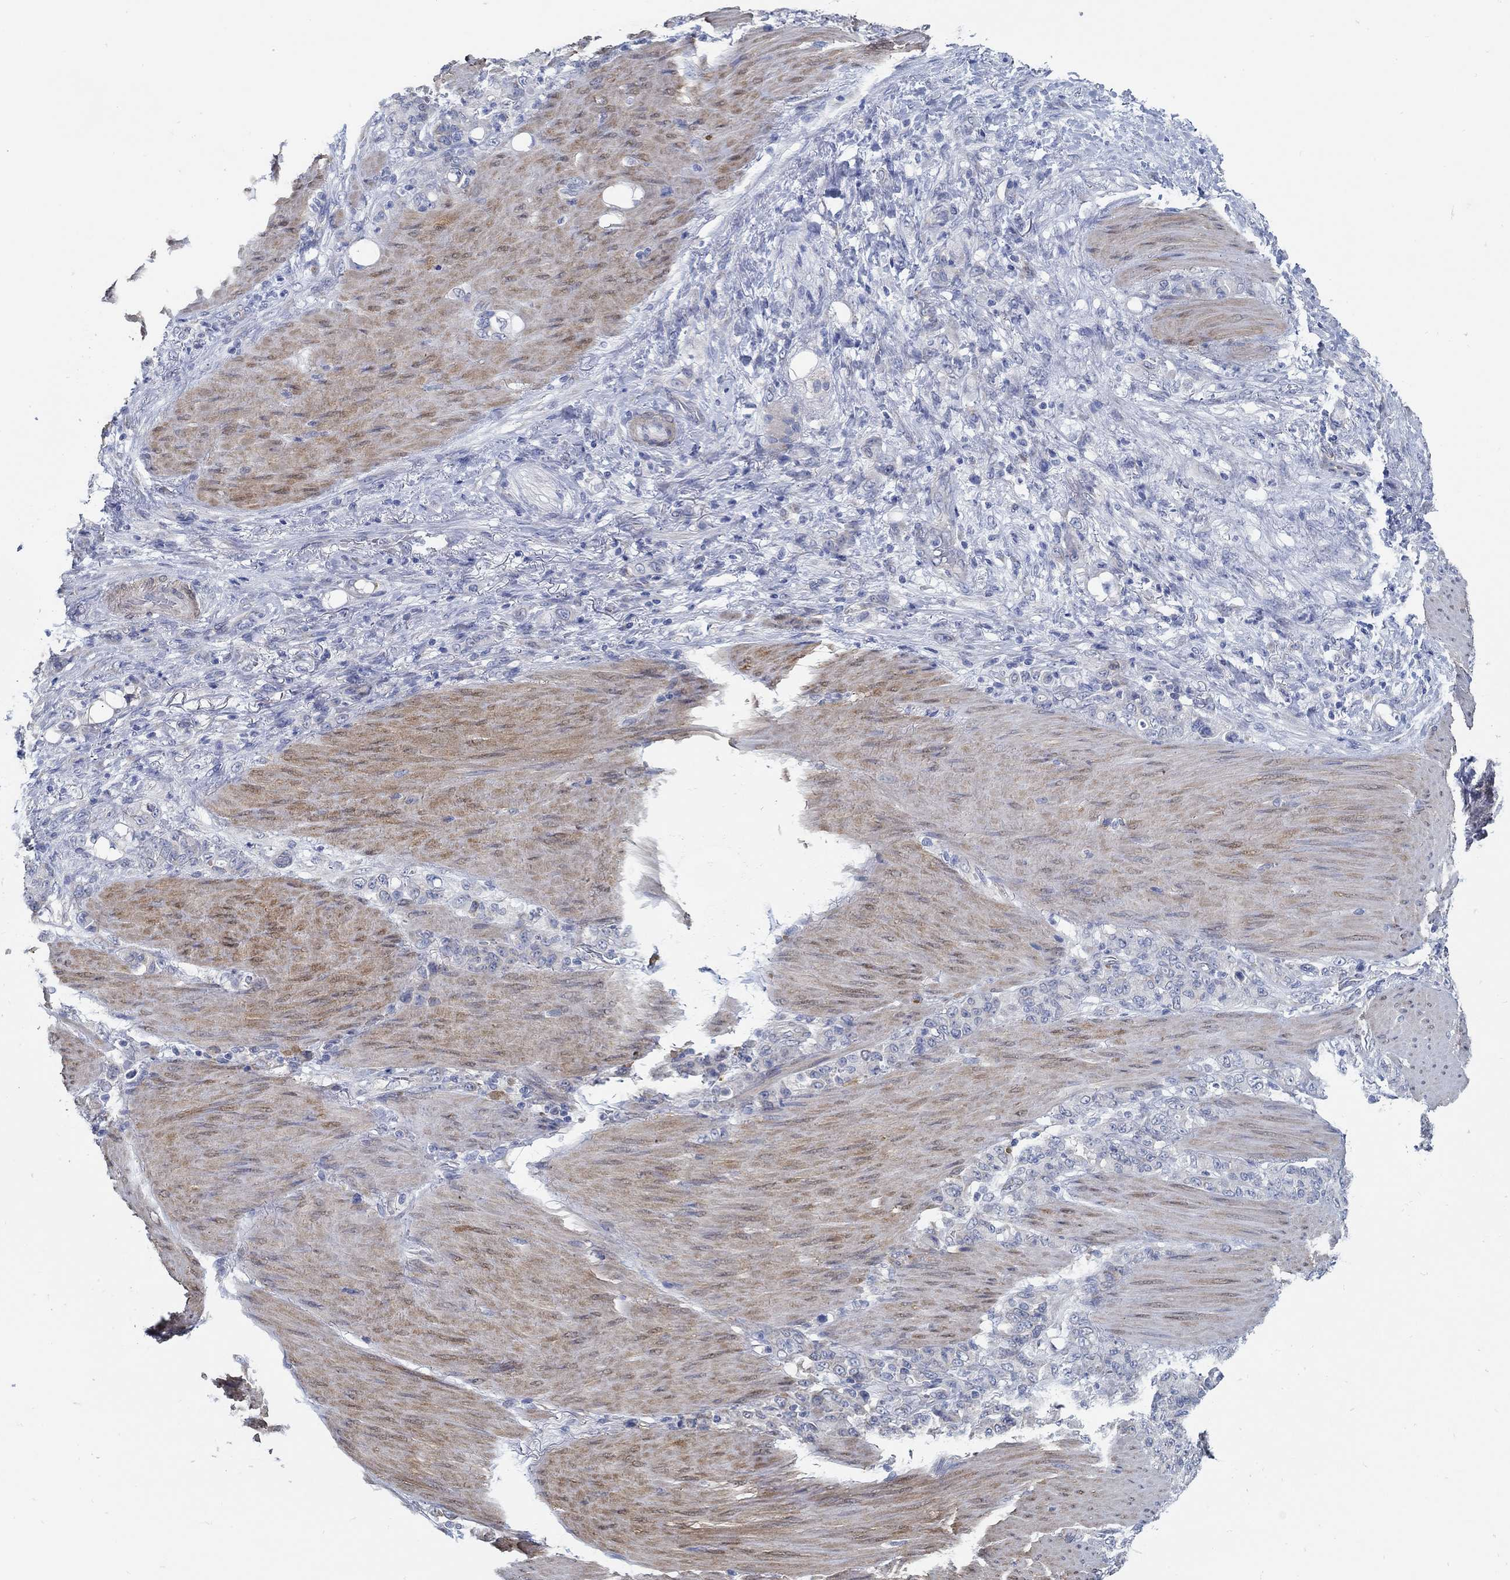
{"staining": {"intensity": "negative", "quantity": "none", "location": "none"}, "tissue": "stomach cancer", "cell_type": "Tumor cells", "image_type": "cancer", "snomed": [{"axis": "morphology", "description": "Normal tissue, NOS"}, {"axis": "morphology", "description": "Adenocarcinoma, NOS"}, {"axis": "topography", "description": "Stomach"}], "caption": "IHC of stomach adenocarcinoma displays no positivity in tumor cells.", "gene": "C15orf39", "patient": {"sex": "female", "age": 79}}